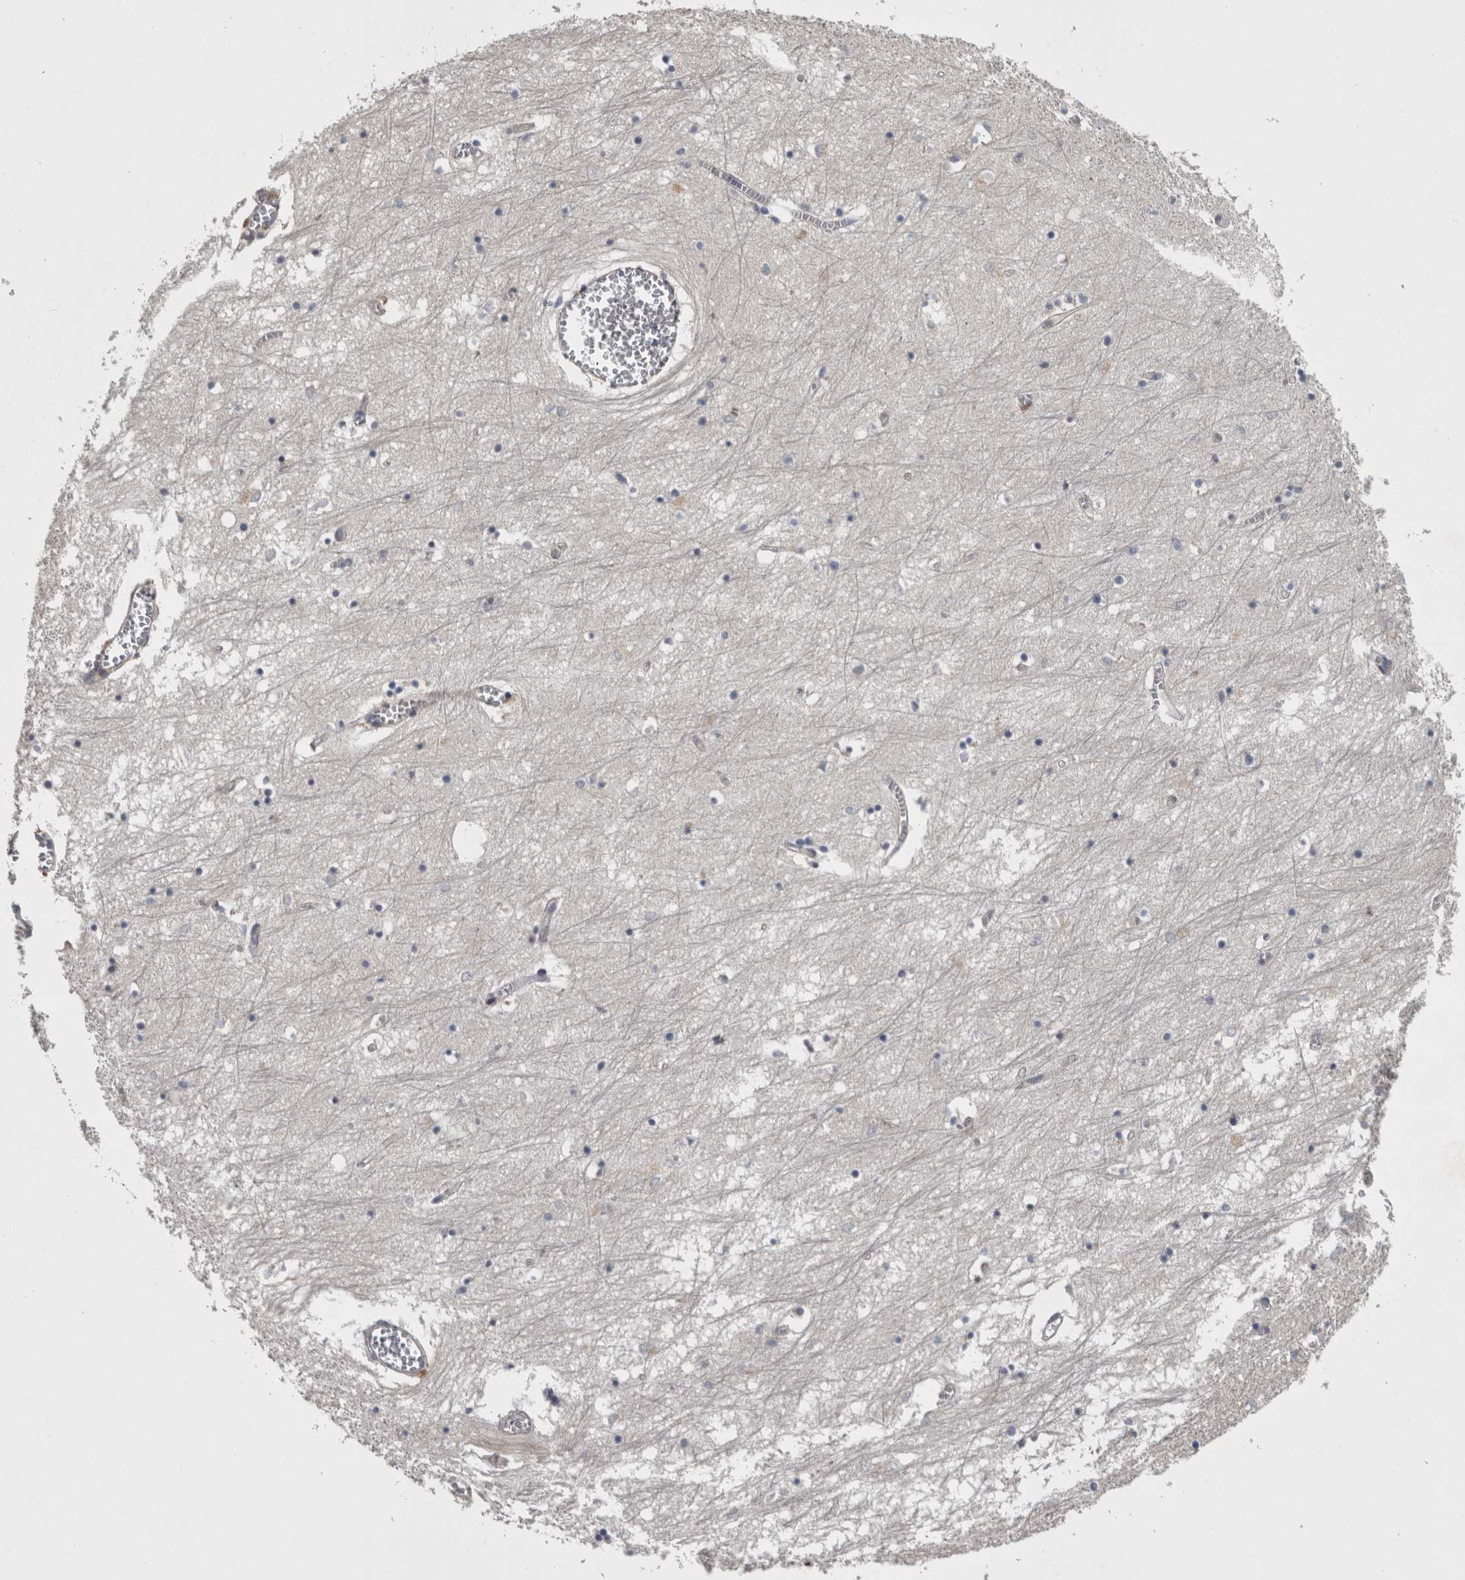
{"staining": {"intensity": "negative", "quantity": "none", "location": "none"}, "tissue": "hippocampus", "cell_type": "Glial cells", "image_type": "normal", "snomed": [{"axis": "morphology", "description": "Normal tissue, NOS"}, {"axis": "topography", "description": "Hippocampus"}], "caption": "Immunohistochemical staining of normal hippocampus reveals no significant positivity in glial cells.", "gene": "PRKCI", "patient": {"sex": "male", "age": 70}}